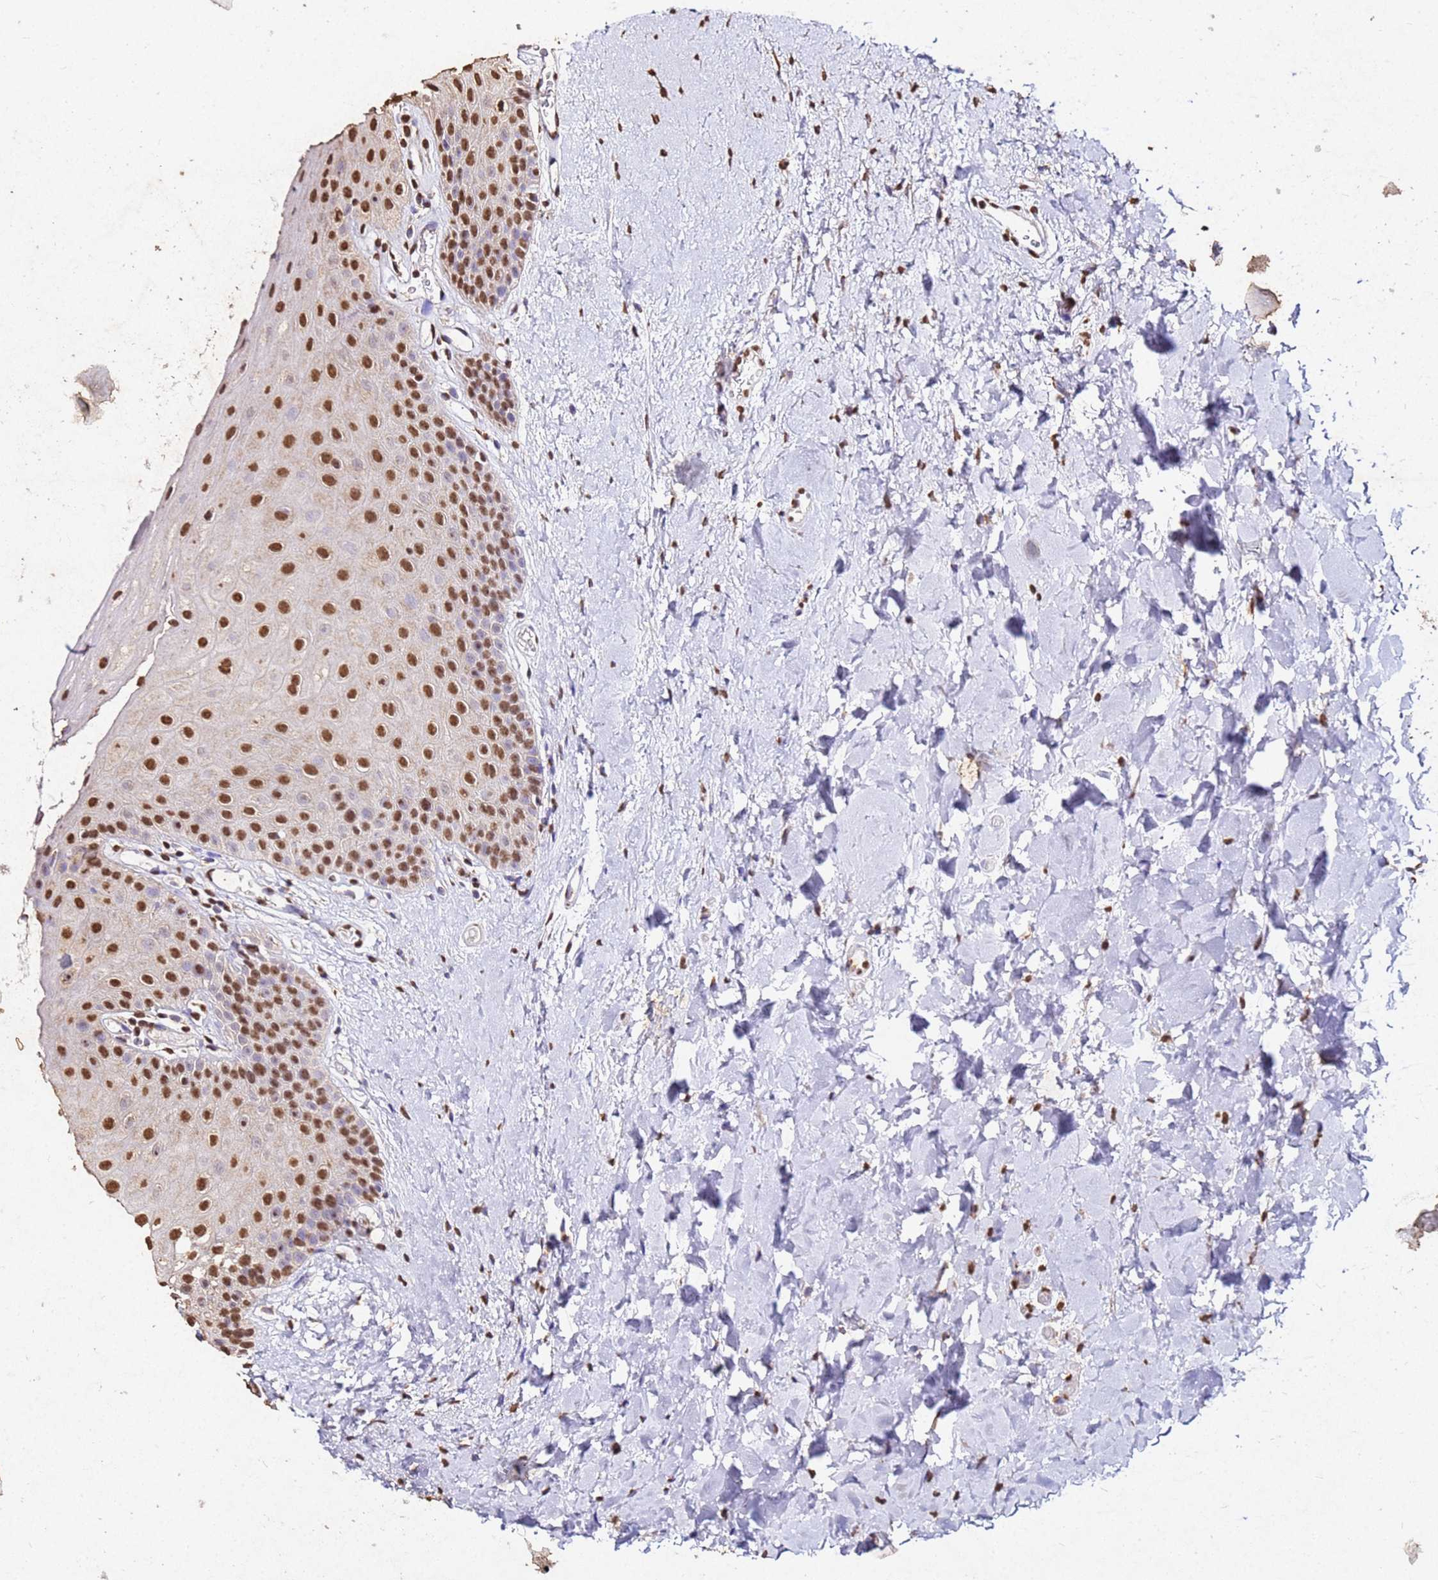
{"staining": {"intensity": "strong", "quantity": ">75%", "location": "nuclear"}, "tissue": "oral mucosa", "cell_type": "Squamous epithelial cells", "image_type": "normal", "snomed": [{"axis": "morphology", "description": "Normal tissue, NOS"}, {"axis": "topography", "description": "Oral tissue"}], "caption": "A high amount of strong nuclear staining is seen in approximately >75% of squamous epithelial cells in normal oral mucosa.", "gene": "MYOCD", "patient": {"sex": "female", "age": 67}}